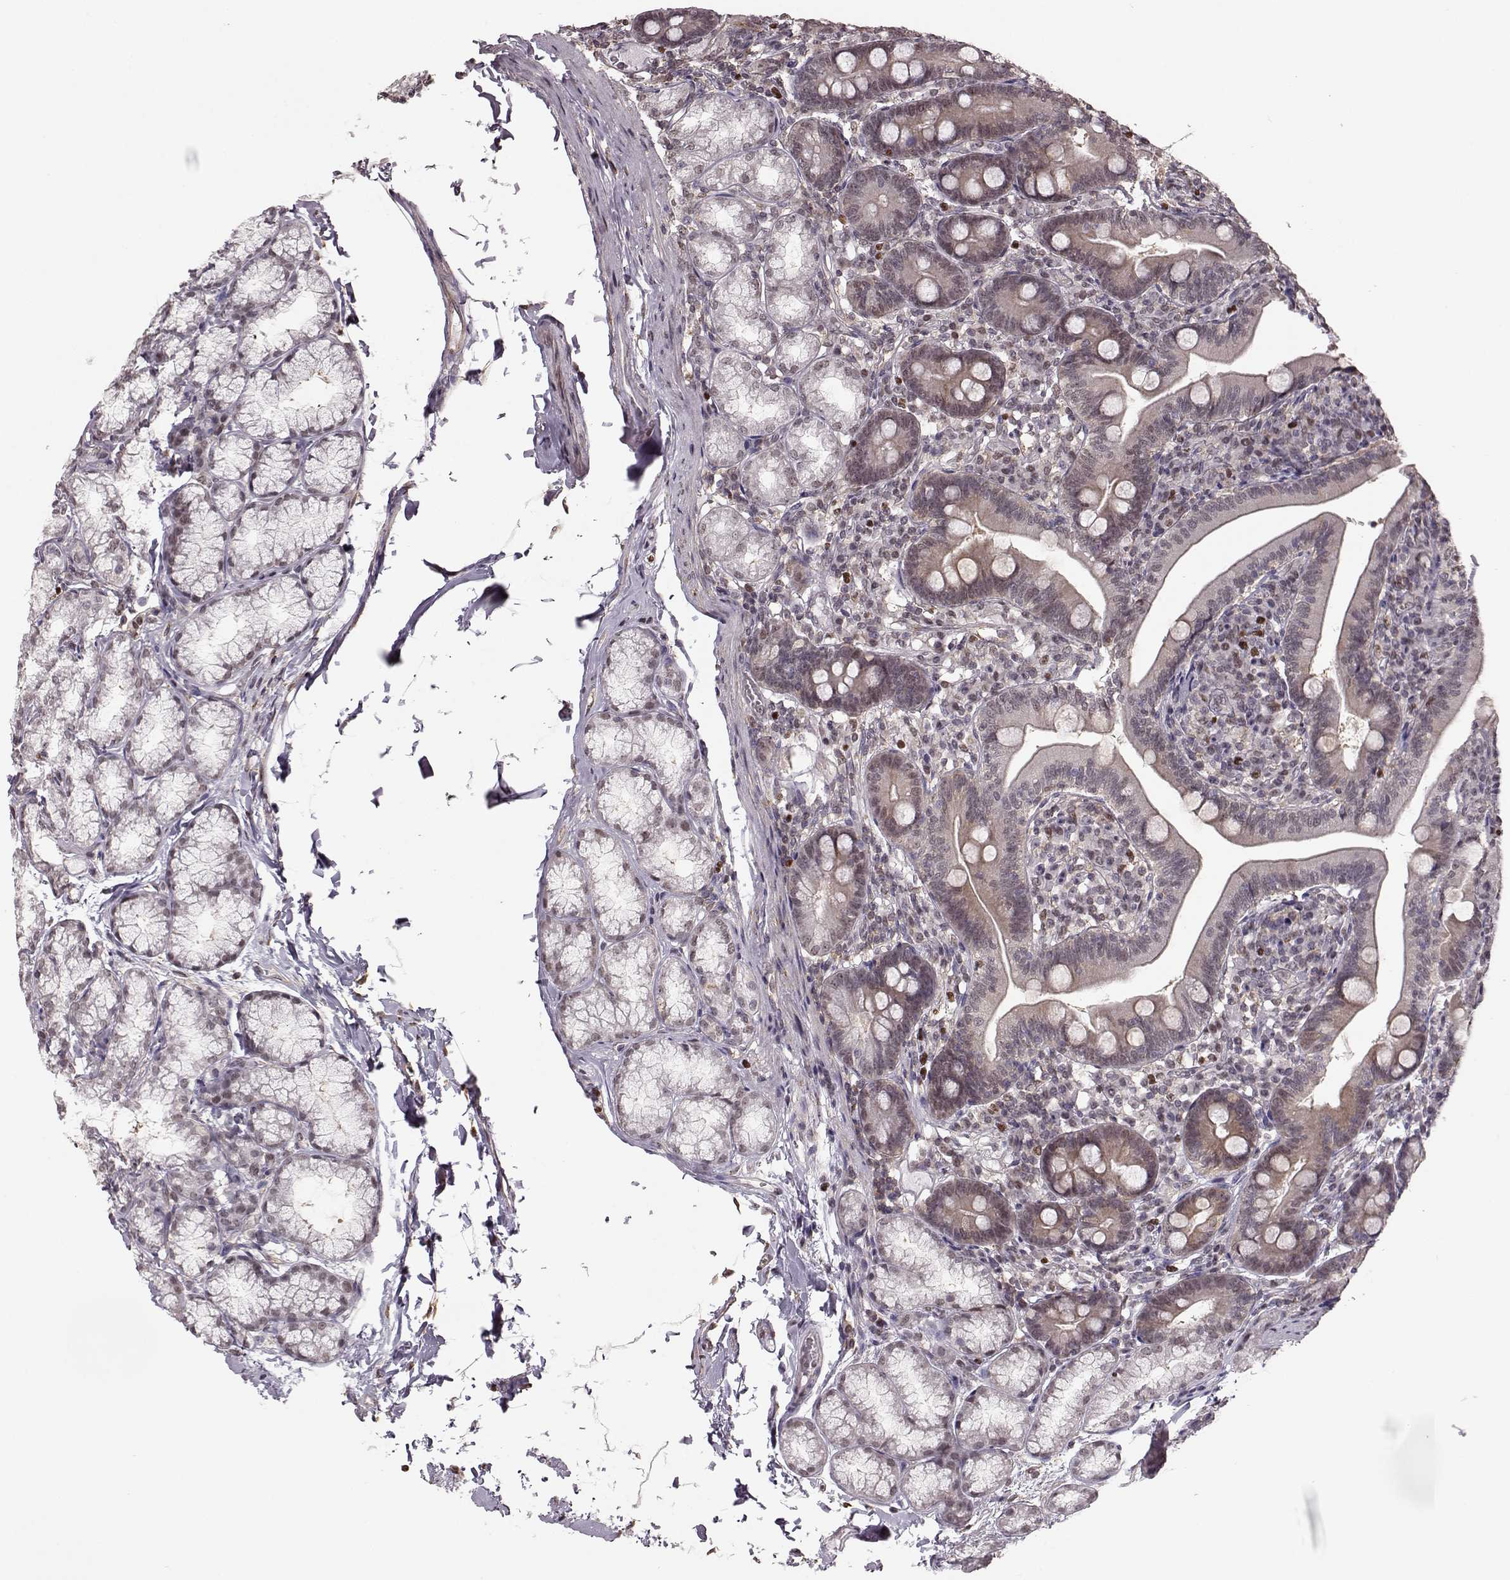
{"staining": {"intensity": "weak", "quantity": "25%-75%", "location": "cytoplasmic/membranous"}, "tissue": "duodenum", "cell_type": "Glandular cells", "image_type": "normal", "snomed": [{"axis": "morphology", "description": "Normal tissue, NOS"}, {"axis": "topography", "description": "Duodenum"}], "caption": "Immunohistochemical staining of benign duodenum reveals low levels of weak cytoplasmic/membranous expression in approximately 25%-75% of glandular cells.", "gene": "KLF6", "patient": {"sex": "female", "age": 67}}